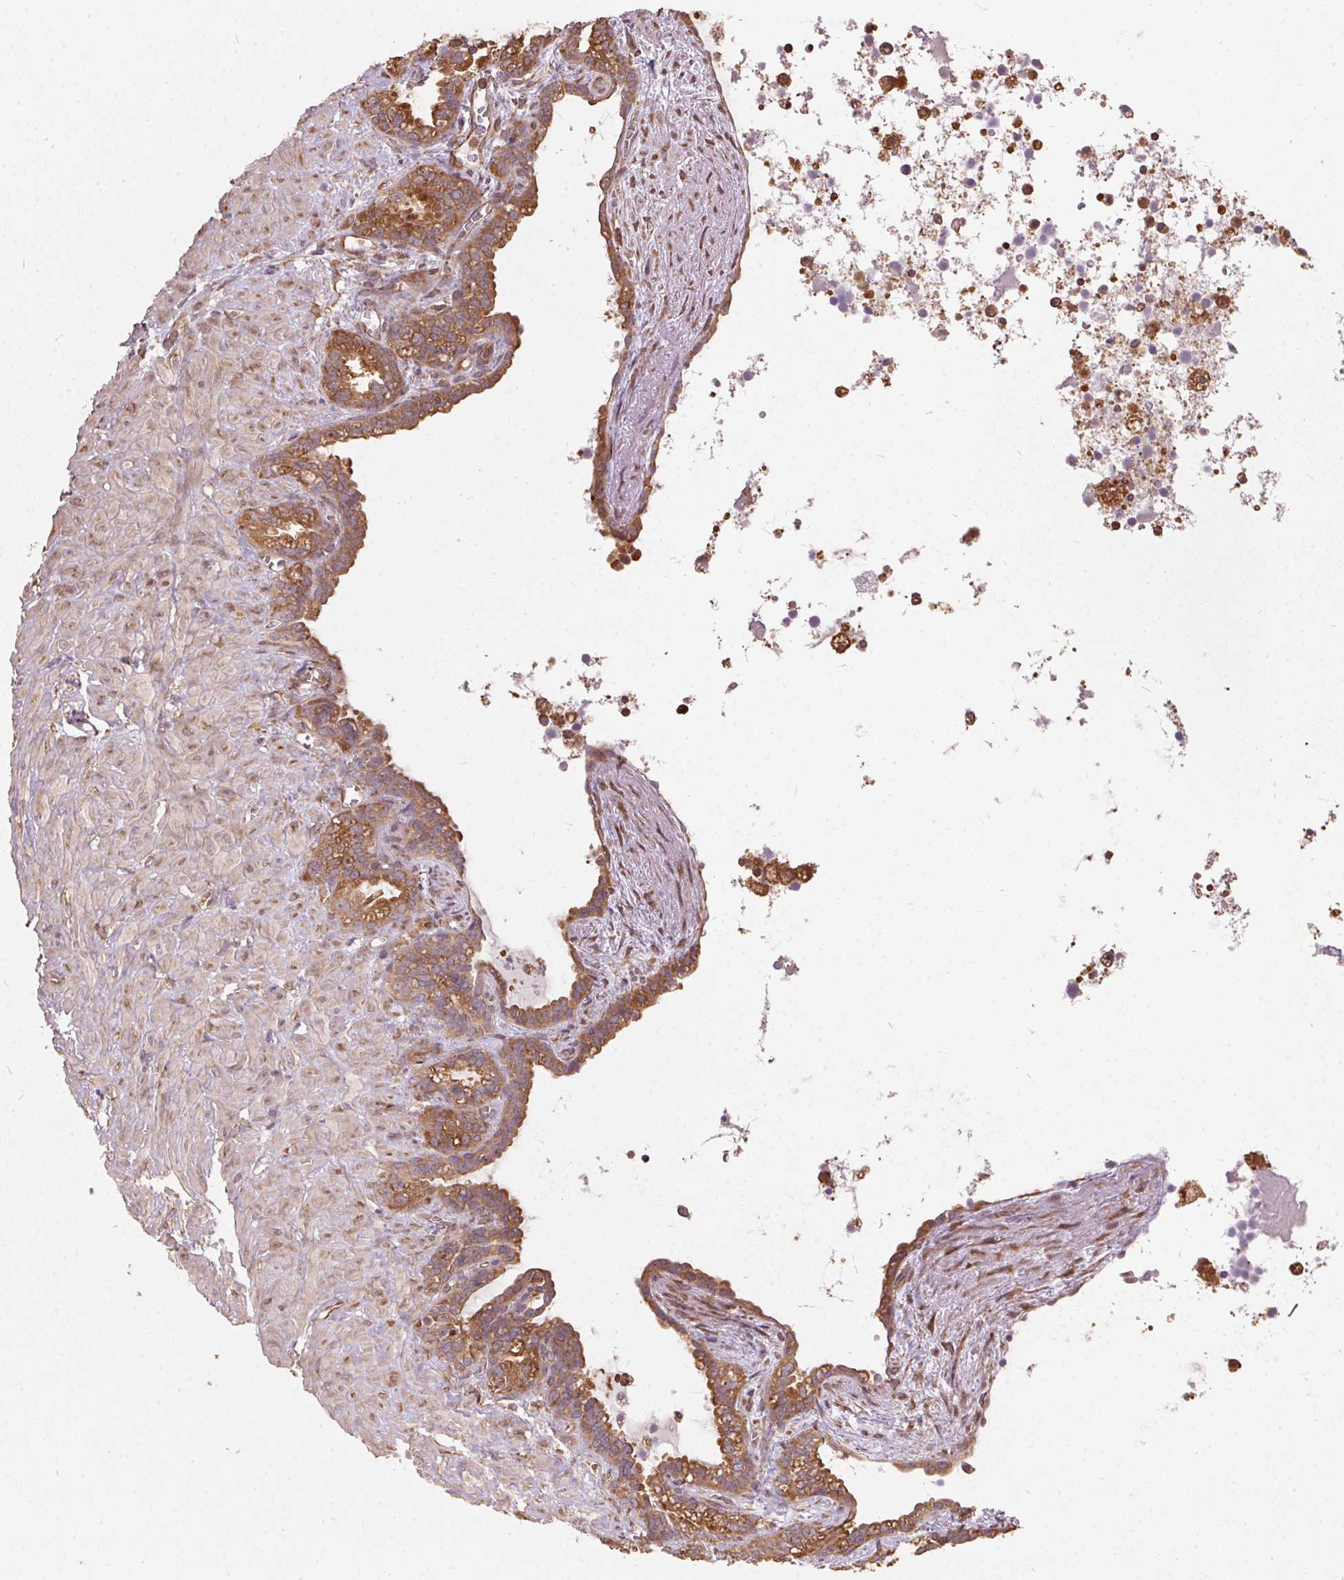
{"staining": {"intensity": "moderate", "quantity": ">75%", "location": "cytoplasmic/membranous"}, "tissue": "seminal vesicle", "cell_type": "Glandular cells", "image_type": "normal", "snomed": [{"axis": "morphology", "description": "Normal tissue, NOS"}, {"axis": "topography", "description": "Seminal veicle"}], "caption": "A brown stain highlights moderate cytoplasmic/membranous staining of a protein in glandular cells of unremarkable seminal vesicle. (DAB IHC, brown staining for protein, blue staining for nuclei).", "gene": "EIF2S1", "patient": {"sex": "male", "age": 76}}